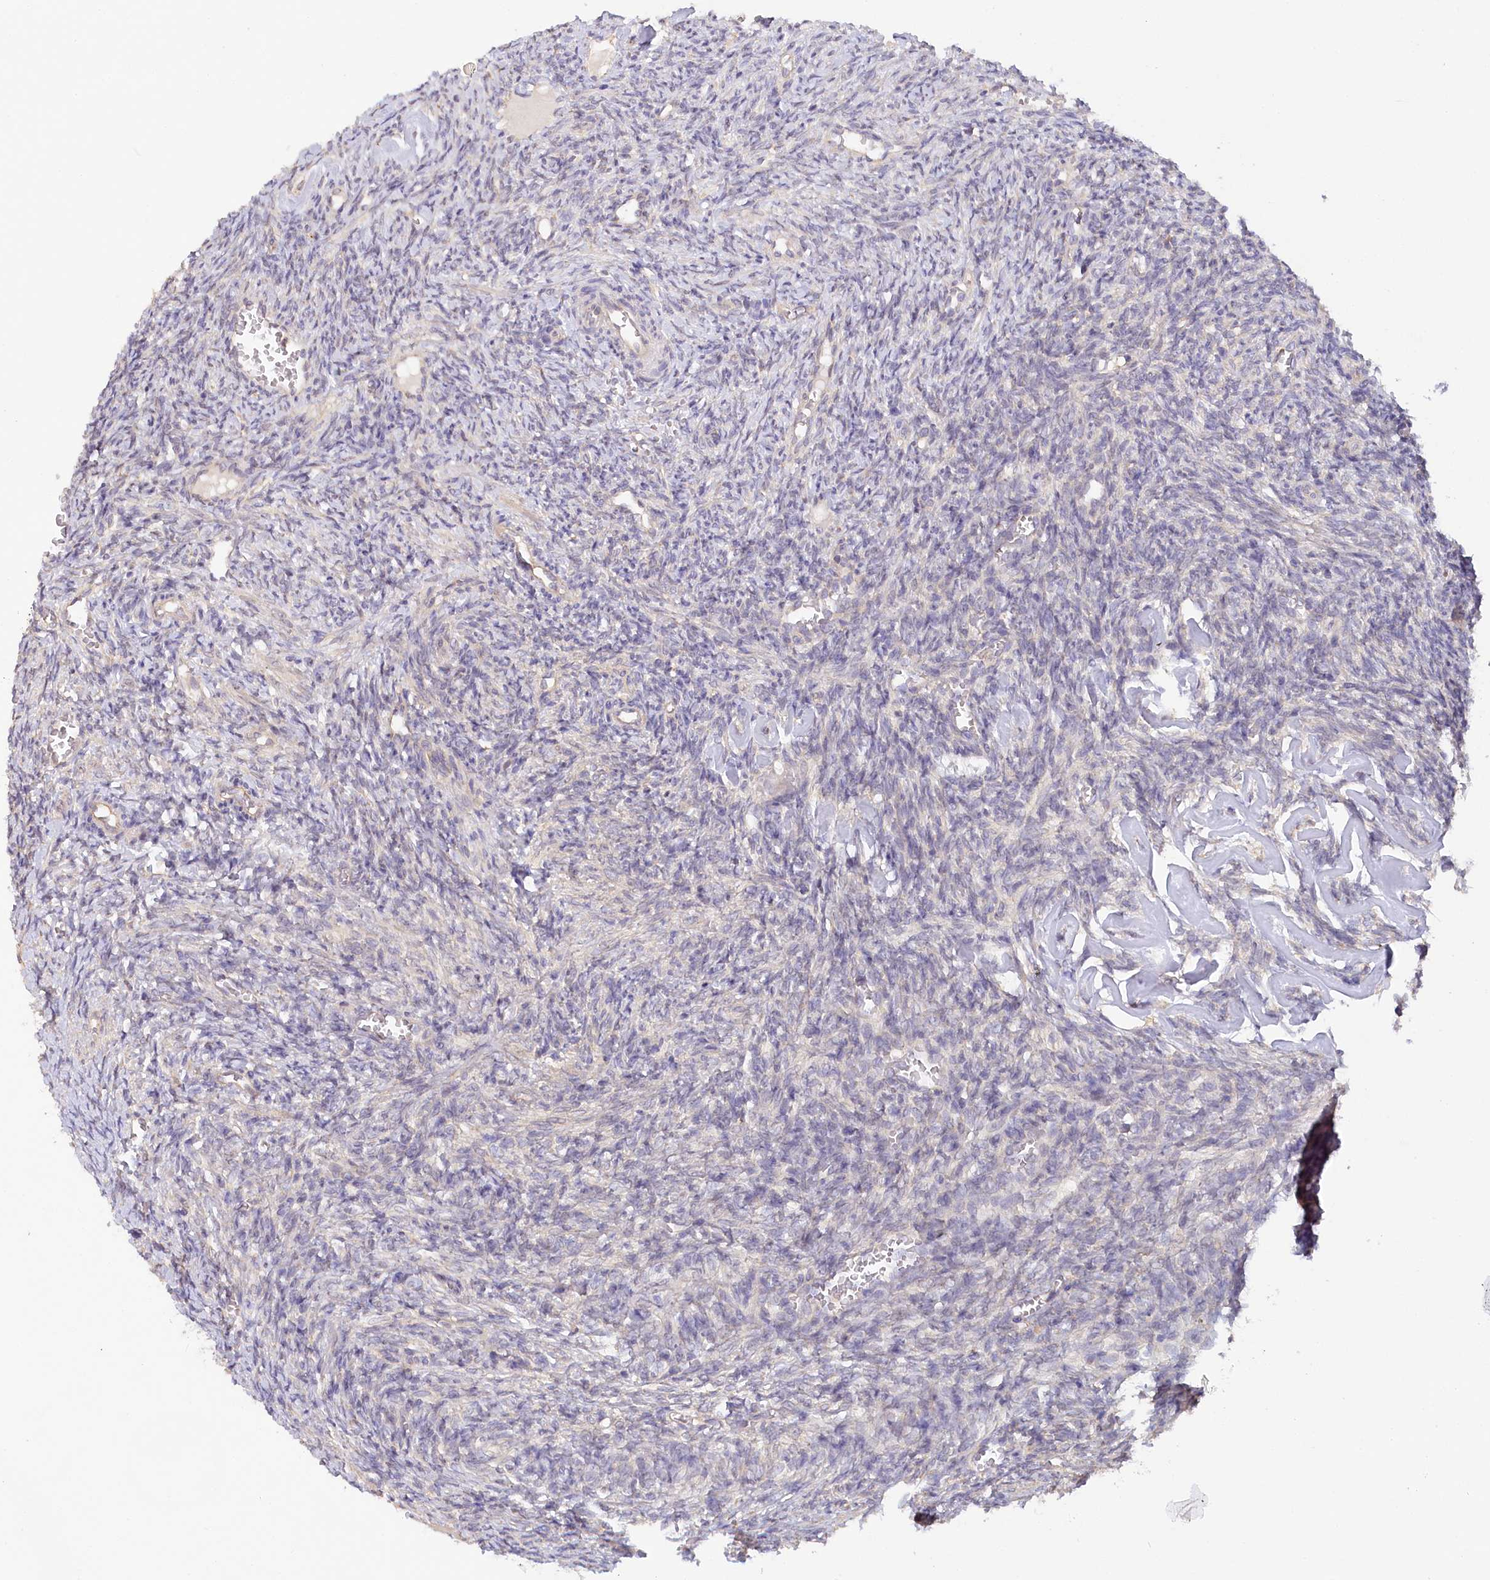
{"staining": {"intensity": "negative", "quantity": "none", "location": "none"}, "tissue": "ovary", "cell_type": "Follicle cells", "image_type": "normal", "snomed": [{"axis": "morphology", "description": "Normal tissue, NOS"}, {"axis": "topography", "description": "Ovary"}], "caption": "High magnification brightfield microscopy of unremarkable ovary stained with DAB (brown) and counterstained with hematoxylin (blue): follicle cells show no significant positivity.", "gene": "PAIP2", "patient": {"sex": "female", "age": 27}}